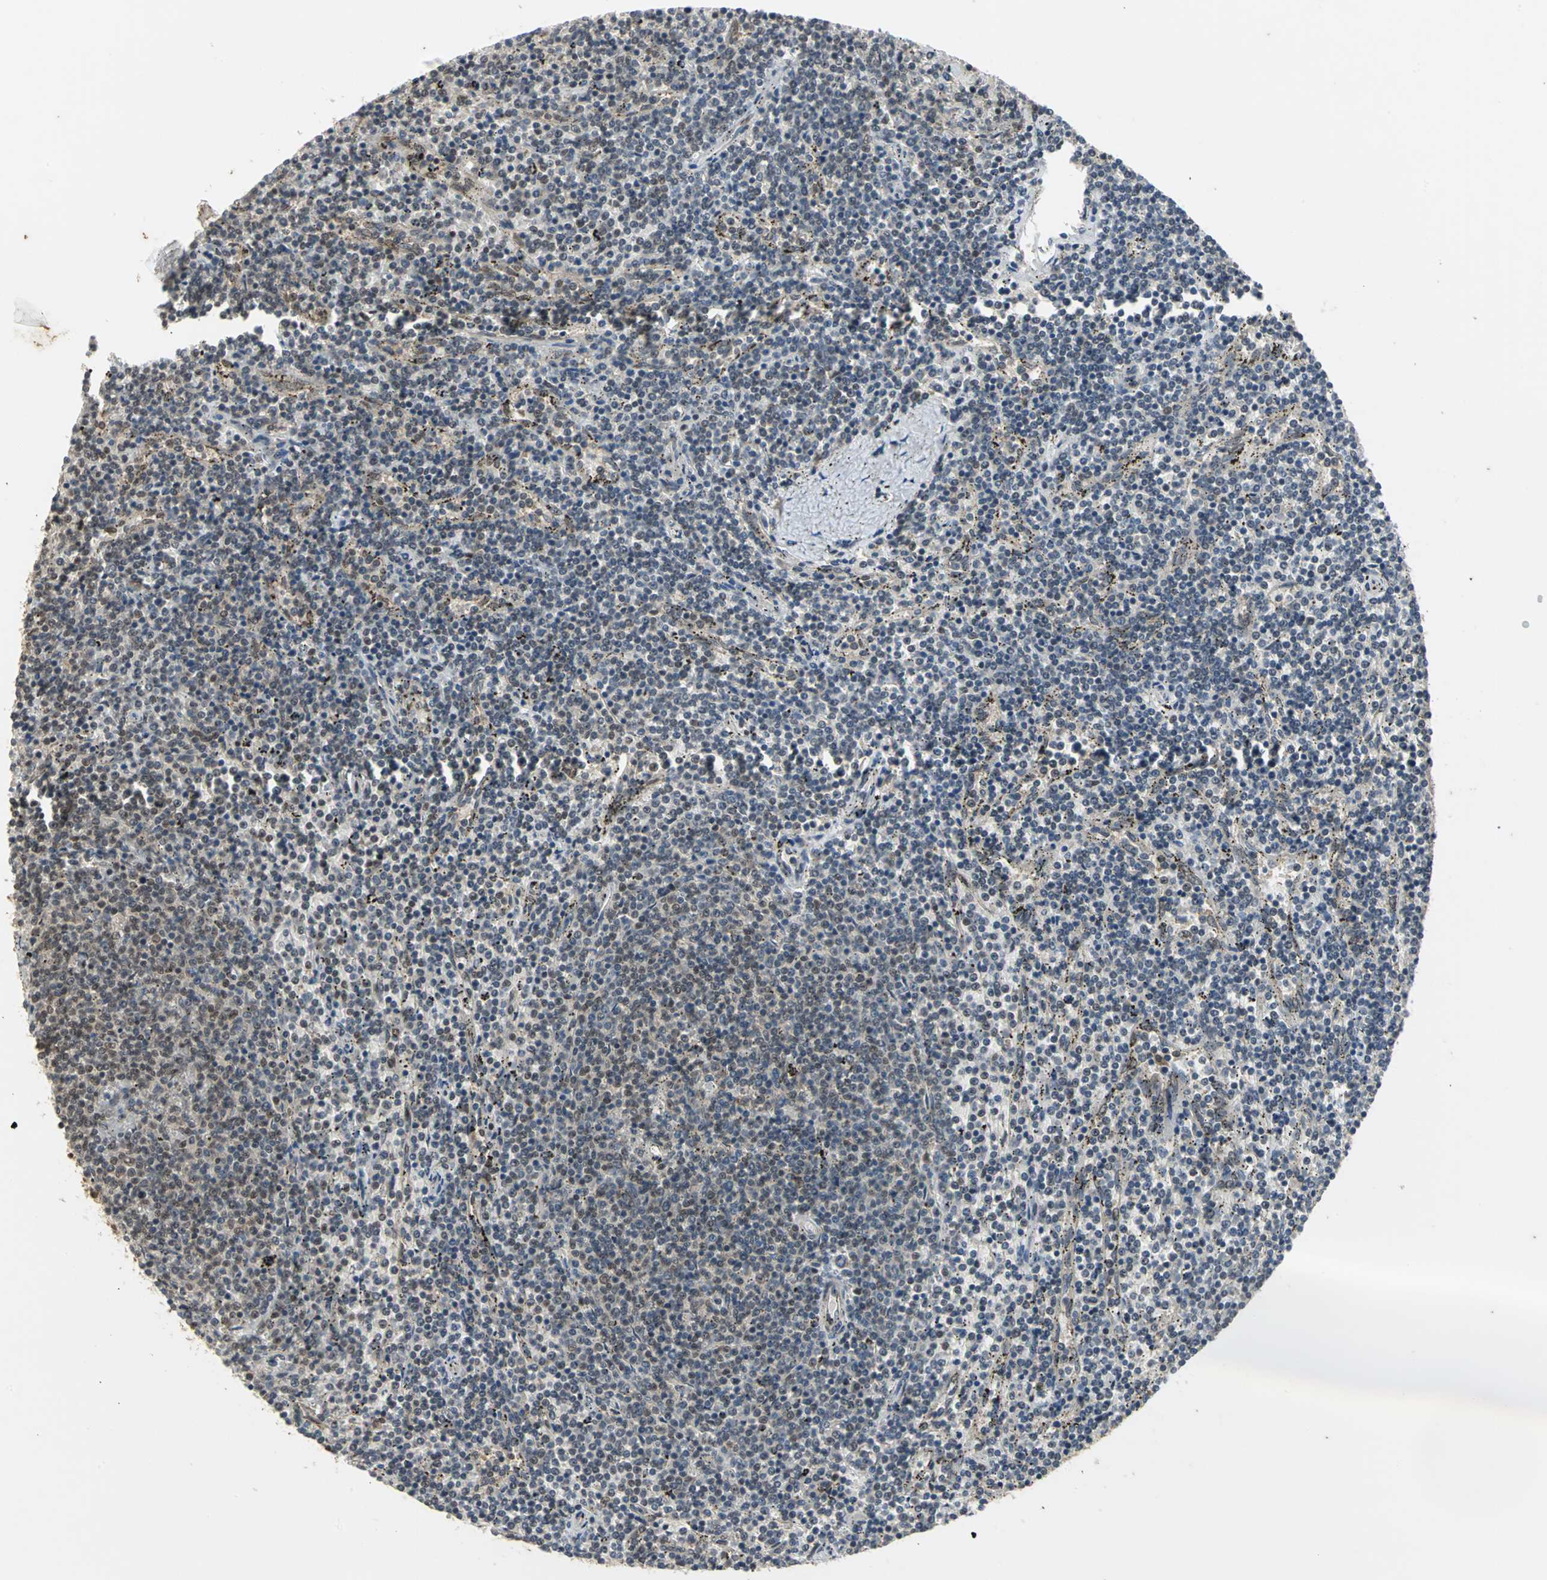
{"staining": {"intensity": "negative", "quantity": "none", "location": "none"}, "tissue": "lymphoma", "cell_type": "Tumor cells", "image_type": "cancer", "snomed": [{"axis": "morphology", "description": "Malignant lymphoma, non-Hodgkin's type, Low grade"}, {"axis": "topography", "description": "Spleen"}], "caption": "Immunohistochemistry (IHC) of human malignant lymphoma, non-Hodgkin's type (low-grade) reveals no expression in tumor cells.", "gene": "NOTCH3", "patient": {"sex": "female", "age": 50}}